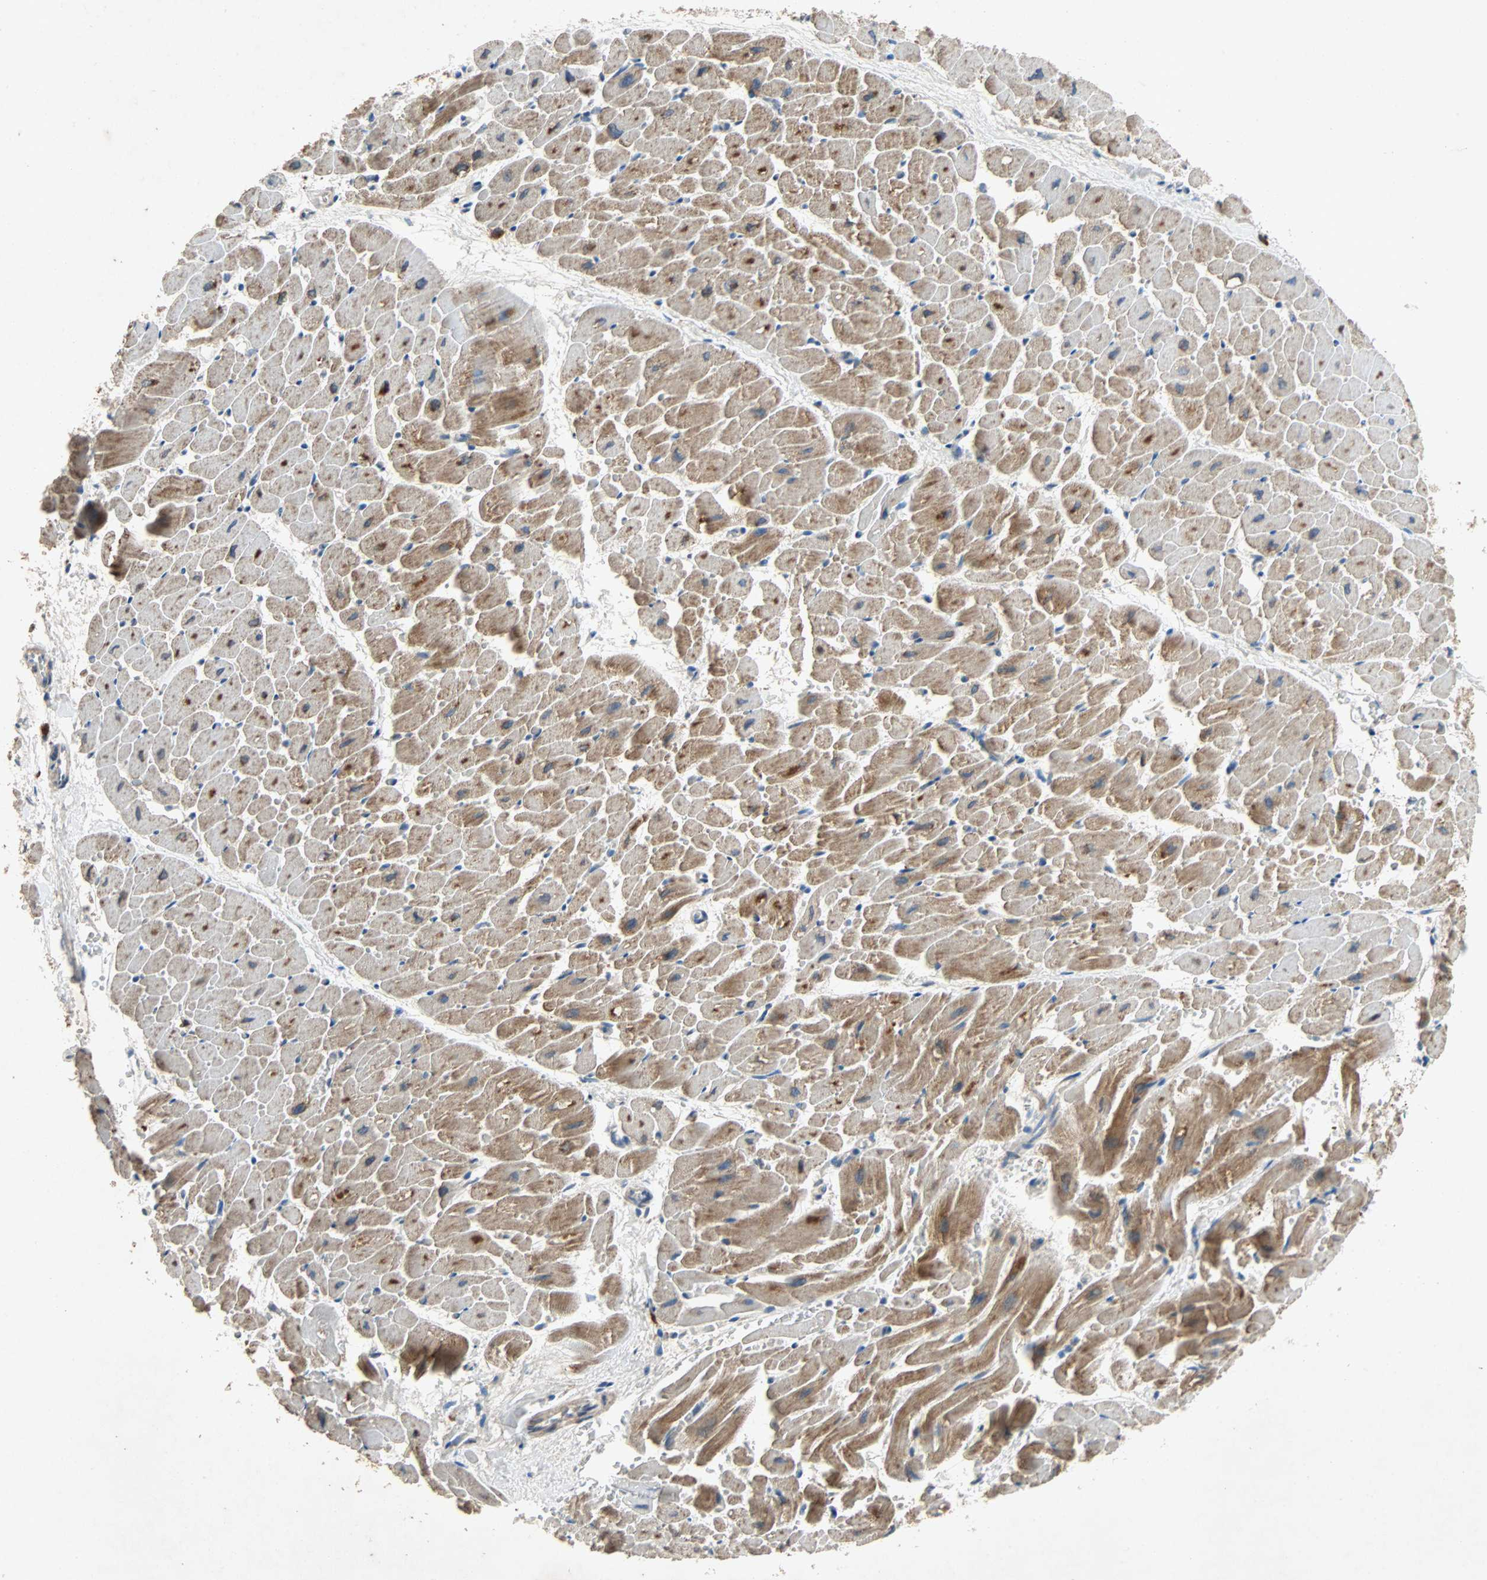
{"staining": {"intensity": "strong", "quantity": ">75%", "location": "cytoplasmic/membranous"}, "tissue": "heart muscle", "cell_type": "Cardiomyocytes", "image_type": "normal", "snomed": [{"axis": "morphology", "description": "Normal tissue, NOS"}, {"axis": "topography", "description": "Heart"}], "caption": "Cardiomyocytes demonstrate strong cytoplasmic/membranous staining in about >75% of cells in unremarkable heart muscle.", "gene": "XYLT1", "patient": {"sex": "male", "age": 45}}